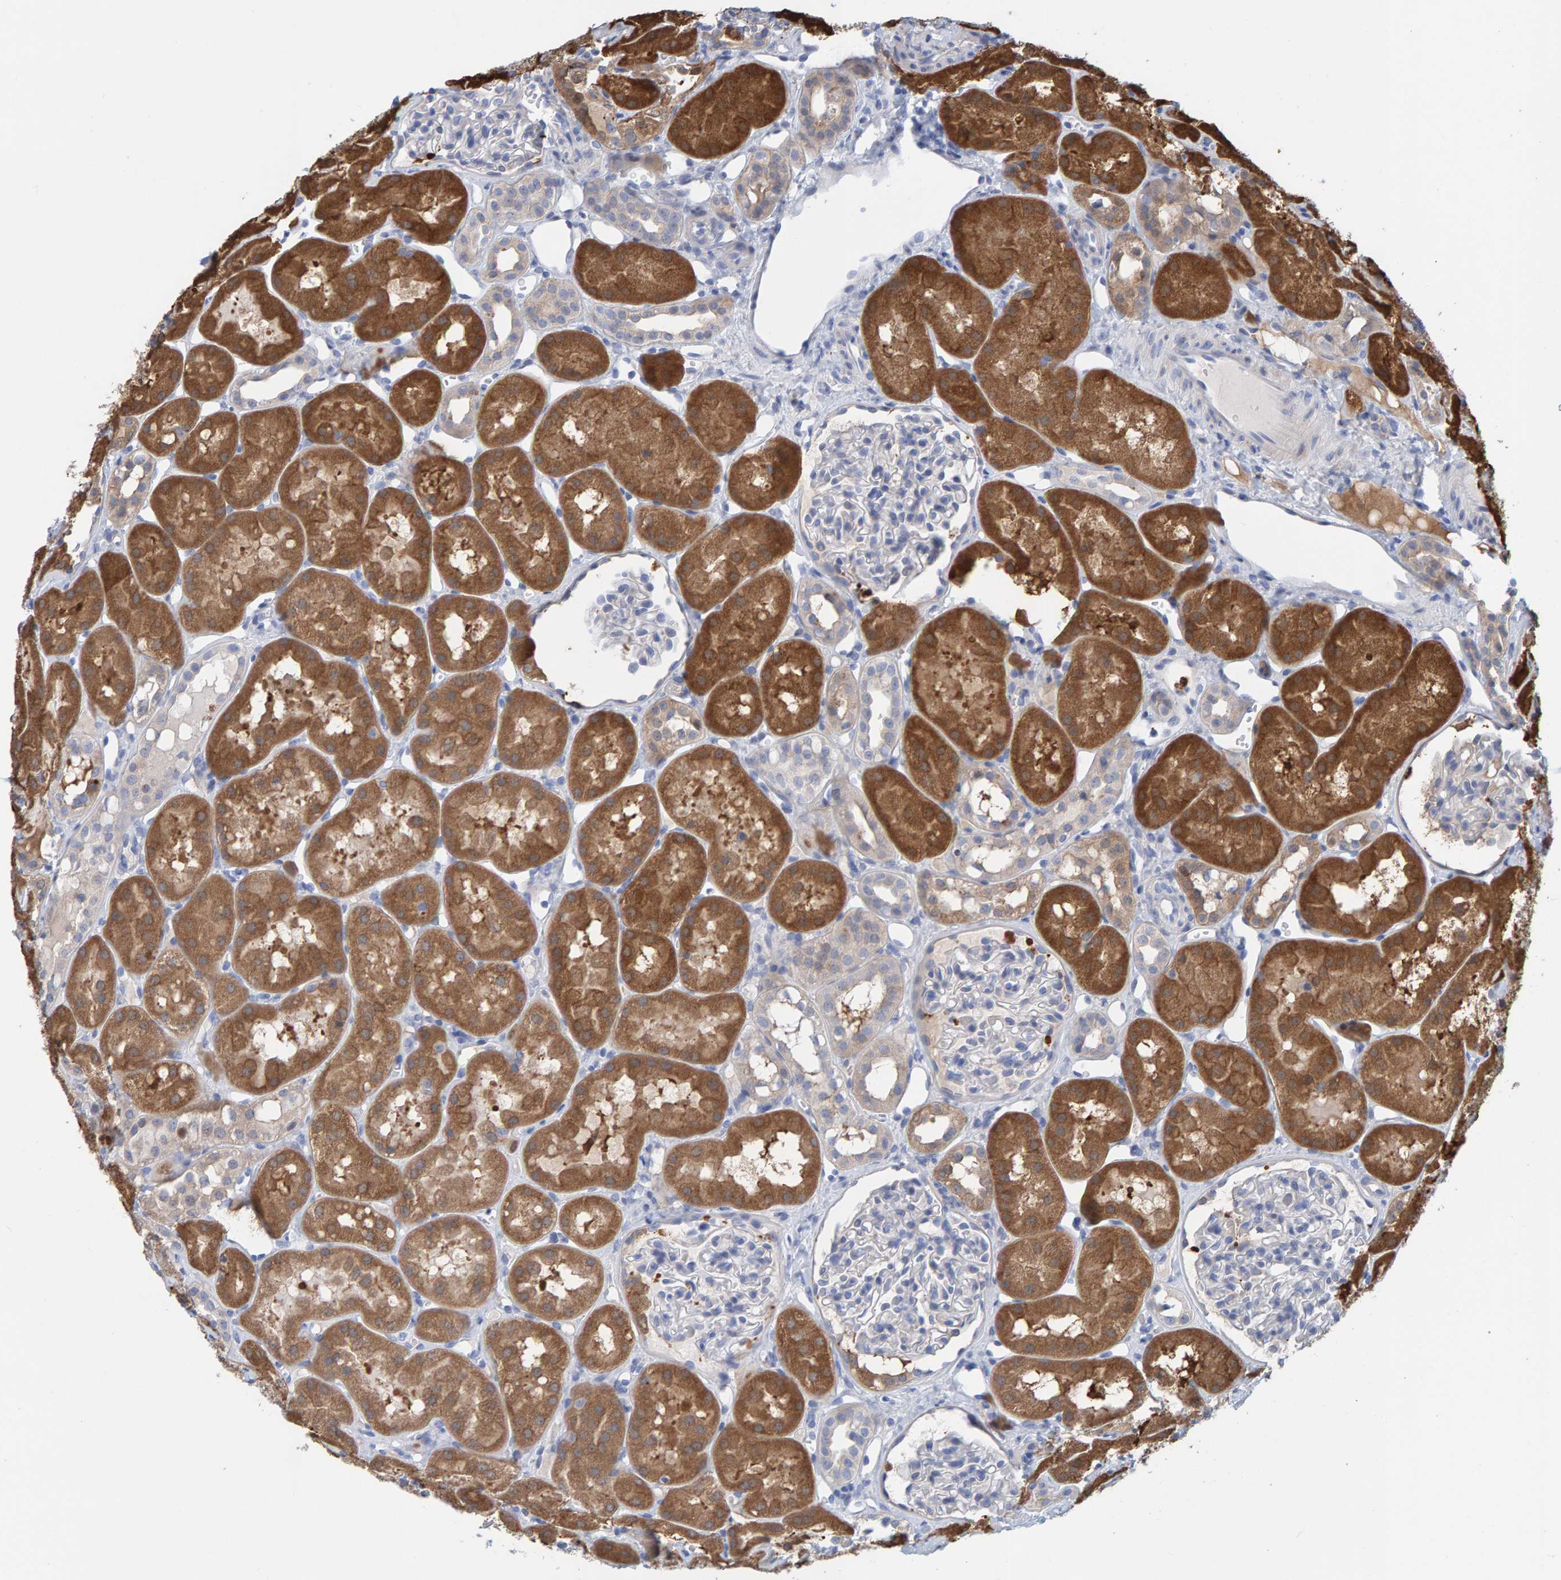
{"staining": {"intensity": "weak", "quantity": "<25%", "location": "cytoplasmic/membranous"}, "tissue": "kidney", "cell_type": "Cells in glomeruli", "image_type": "normal", "snomed": [{"axis": "morphology", "description": "Normal tissue, NOS"}, {"axis": "topography", "description": "Kidney"}], "caption": "DAB immunohistochemical staining of benign kidney exhibits no significant positivity in cells in glomeruli. Nuclei are stained in blue.", "gene": "KLHL11", "patient": {"sex": "male", "age": 16}}